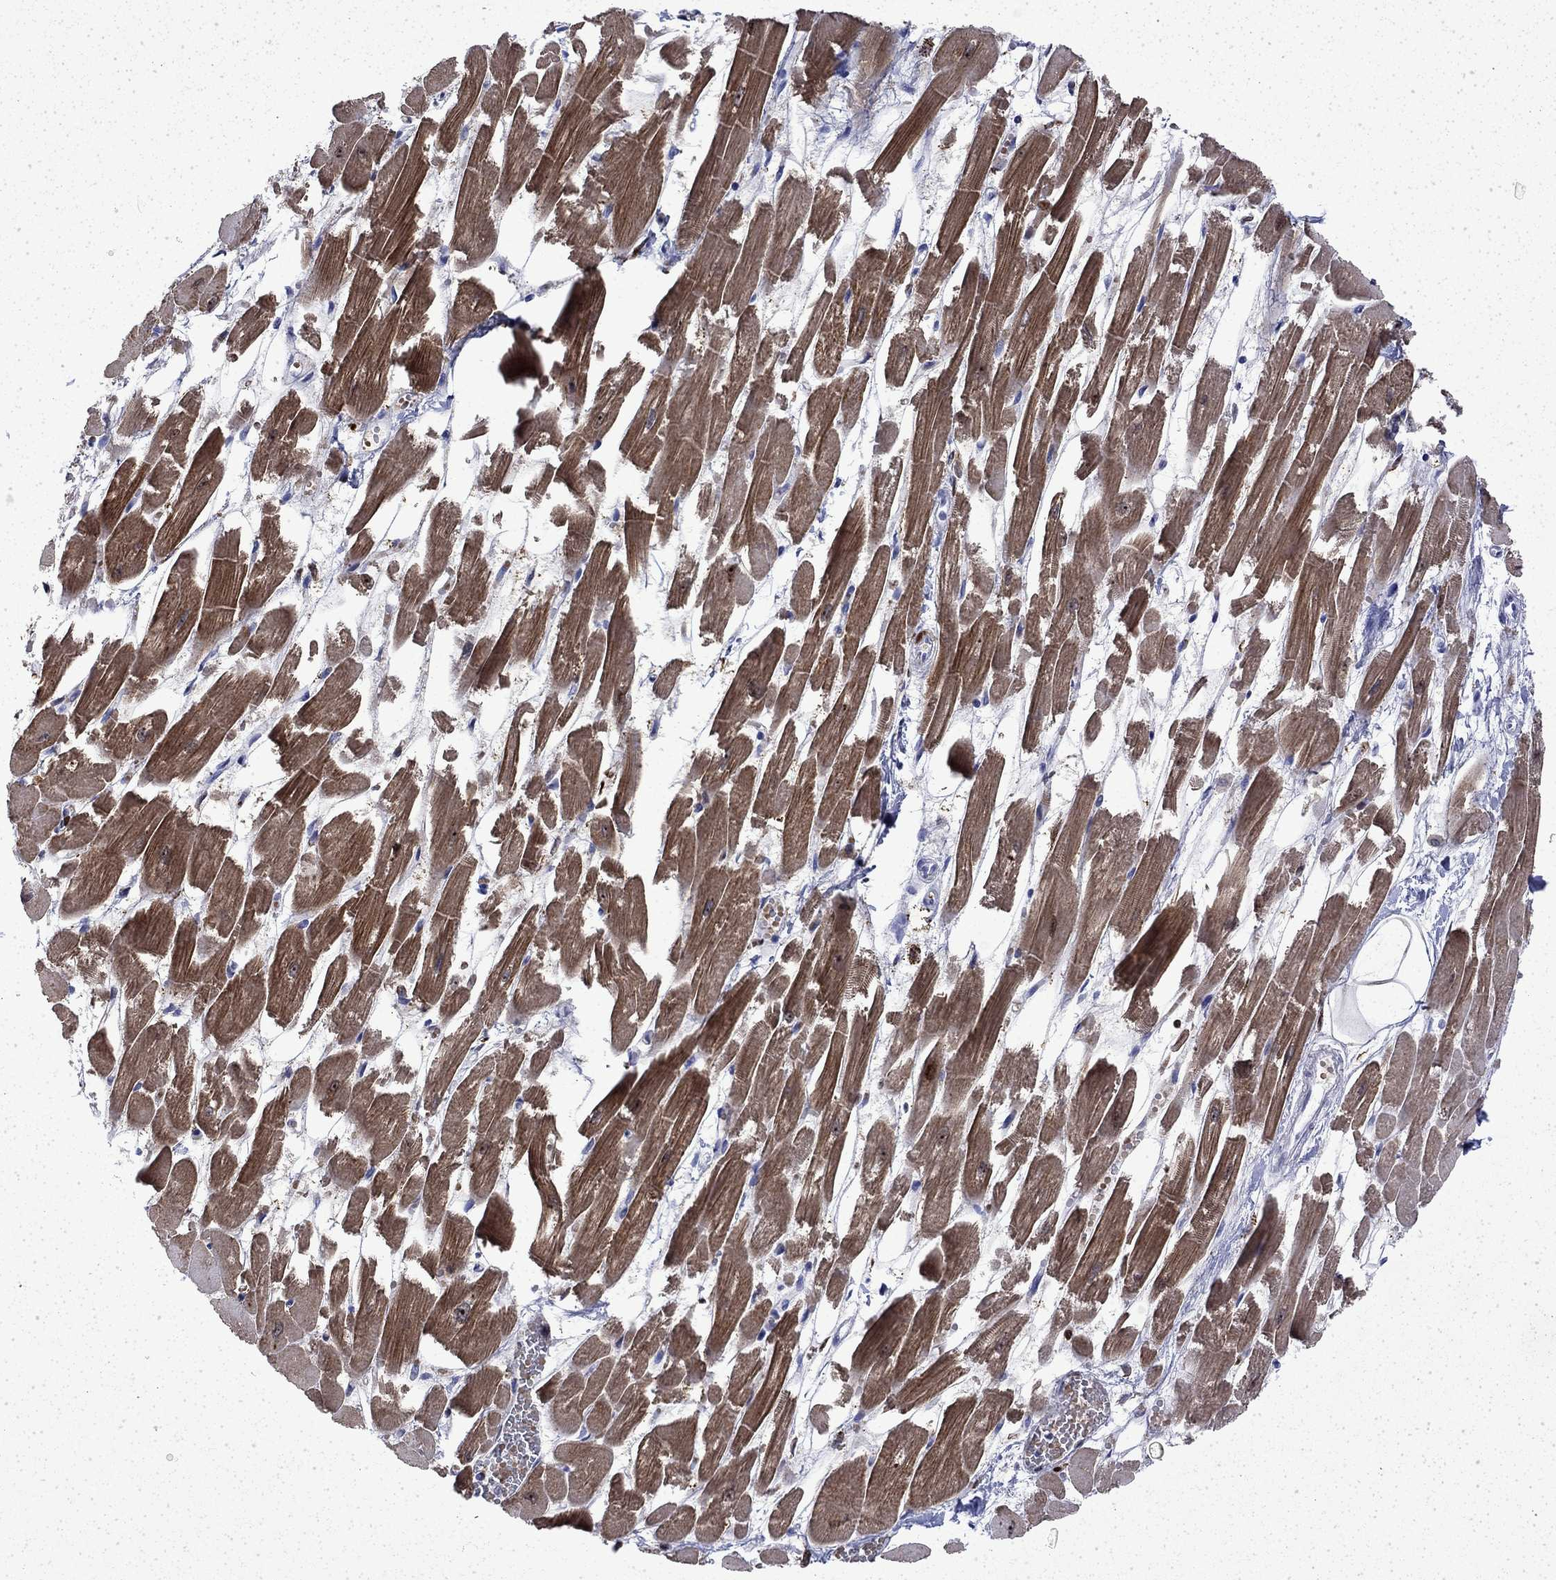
{"staining": {"intensity": "strong", "quantity": "25%-75%", "location": "cytoplasmic/membranous"}, "tissue": "heart muscle", "cell_type": "Cardiomyocytes", "image_type": "normal", "snomed": [{"axis": "morphology", "description": "Normal tissue, NOS"}, {"axis": "topography", "description": "Heart"}], "caption": "Approximately 25%-75% of cardiomyocytes in unremarkable human heart muscle display strong cytoplasmic/membranous protein expression as visualized by brown immunohistochemical staining.", "gene": "ENPP6", "patient": {"sex": "female", "age": 52}}